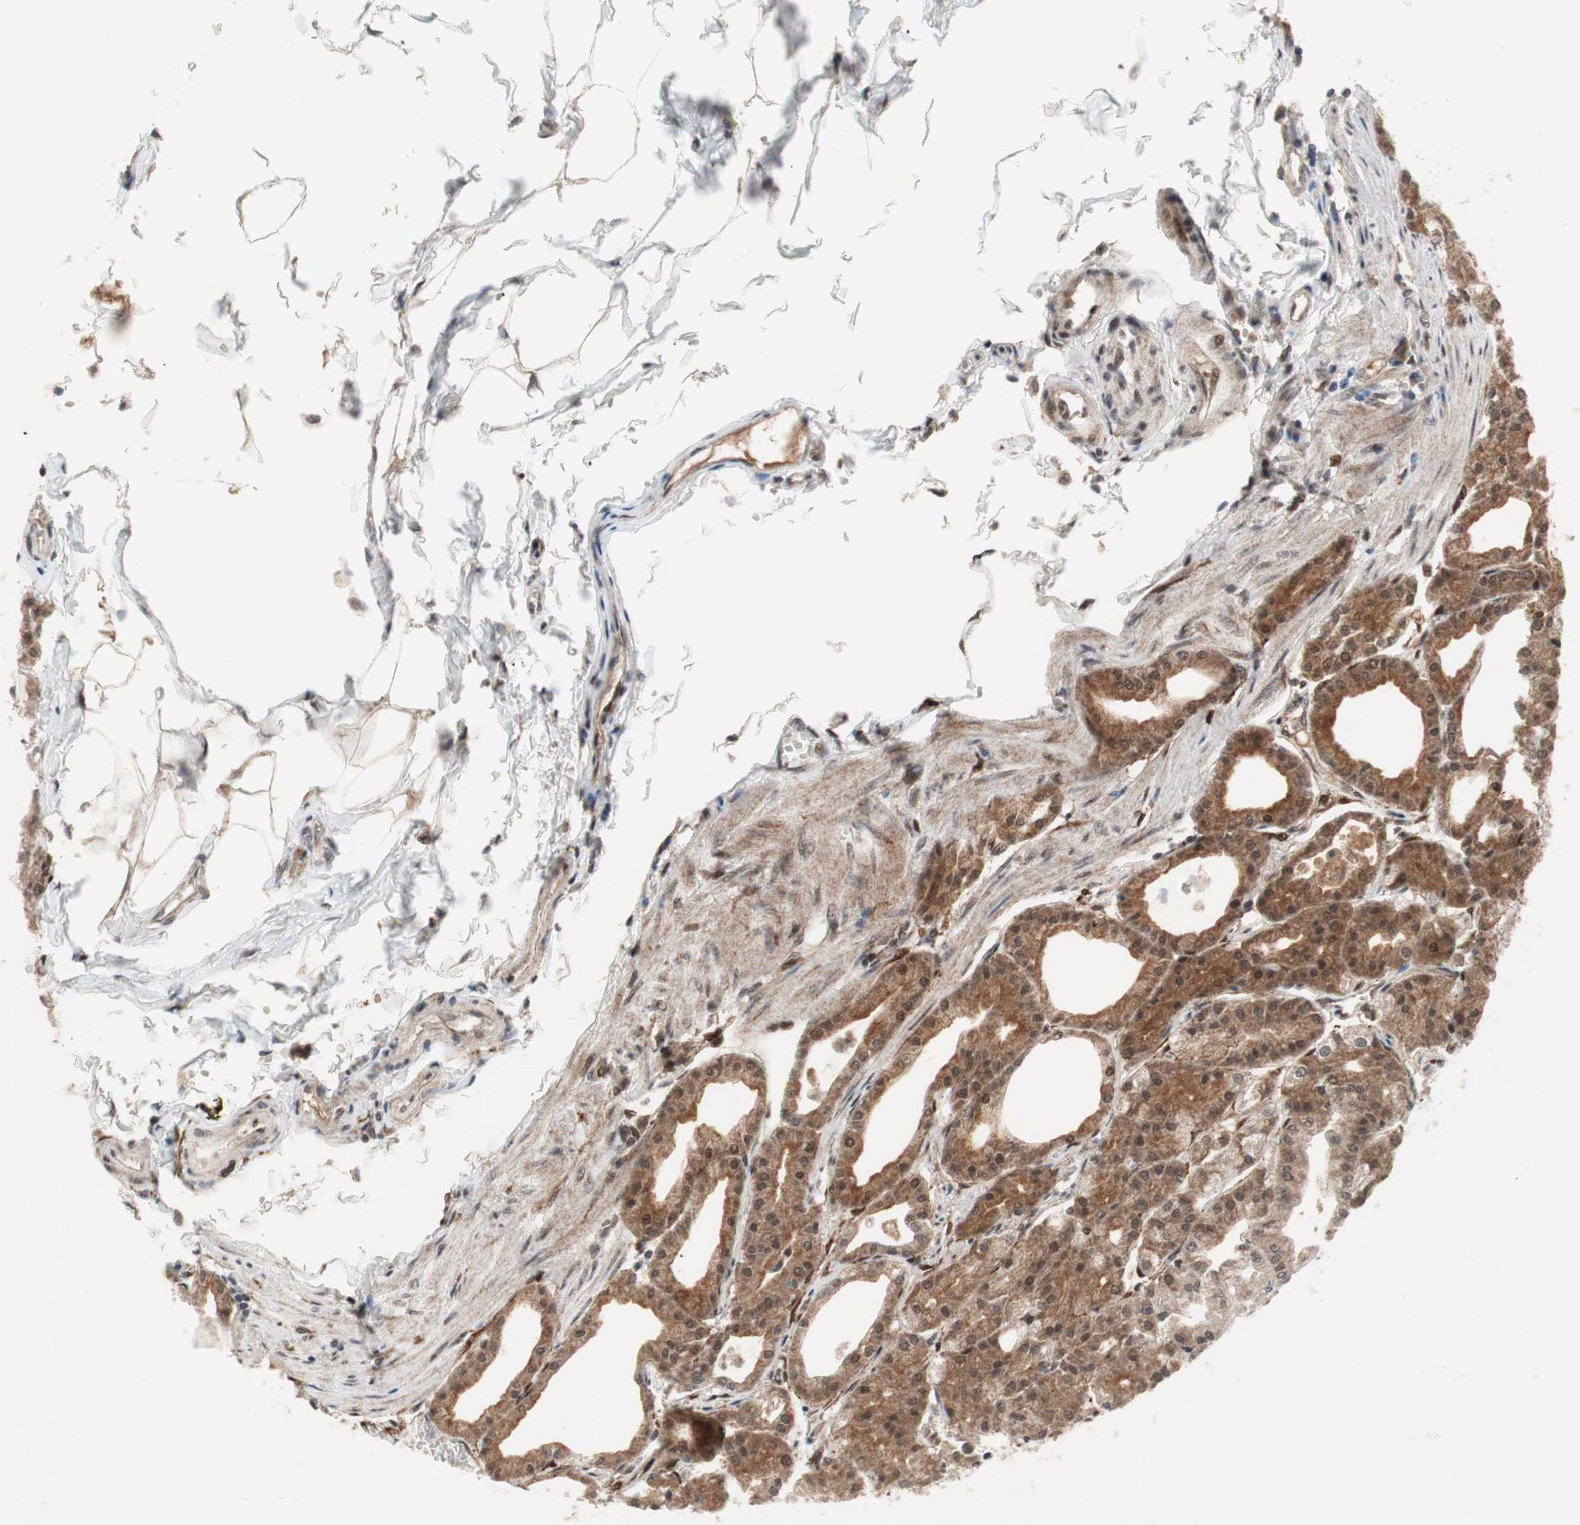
{"staining": {"intensity": "strong", "quantity": ">75%", "location": "cytoplasmic/membranous,nuclear"}, "tissue": "stomach", "cell_type": "Glandular cells", "image_type": "normal", "snomed": [{"axis": "morphology", "description": "Normal tissue, NOS"}, {"axis": "topography", "description": "Stomach, lower"}], "caption": "Unremarkable stomach reveals strong cytoplasmic/membranous,nuclear positivity in approximately >75% of glandular cells, visualized by immunohistochemistry.", "gene": "TCF12", "patient": {"sex": "male", "age": 71}}